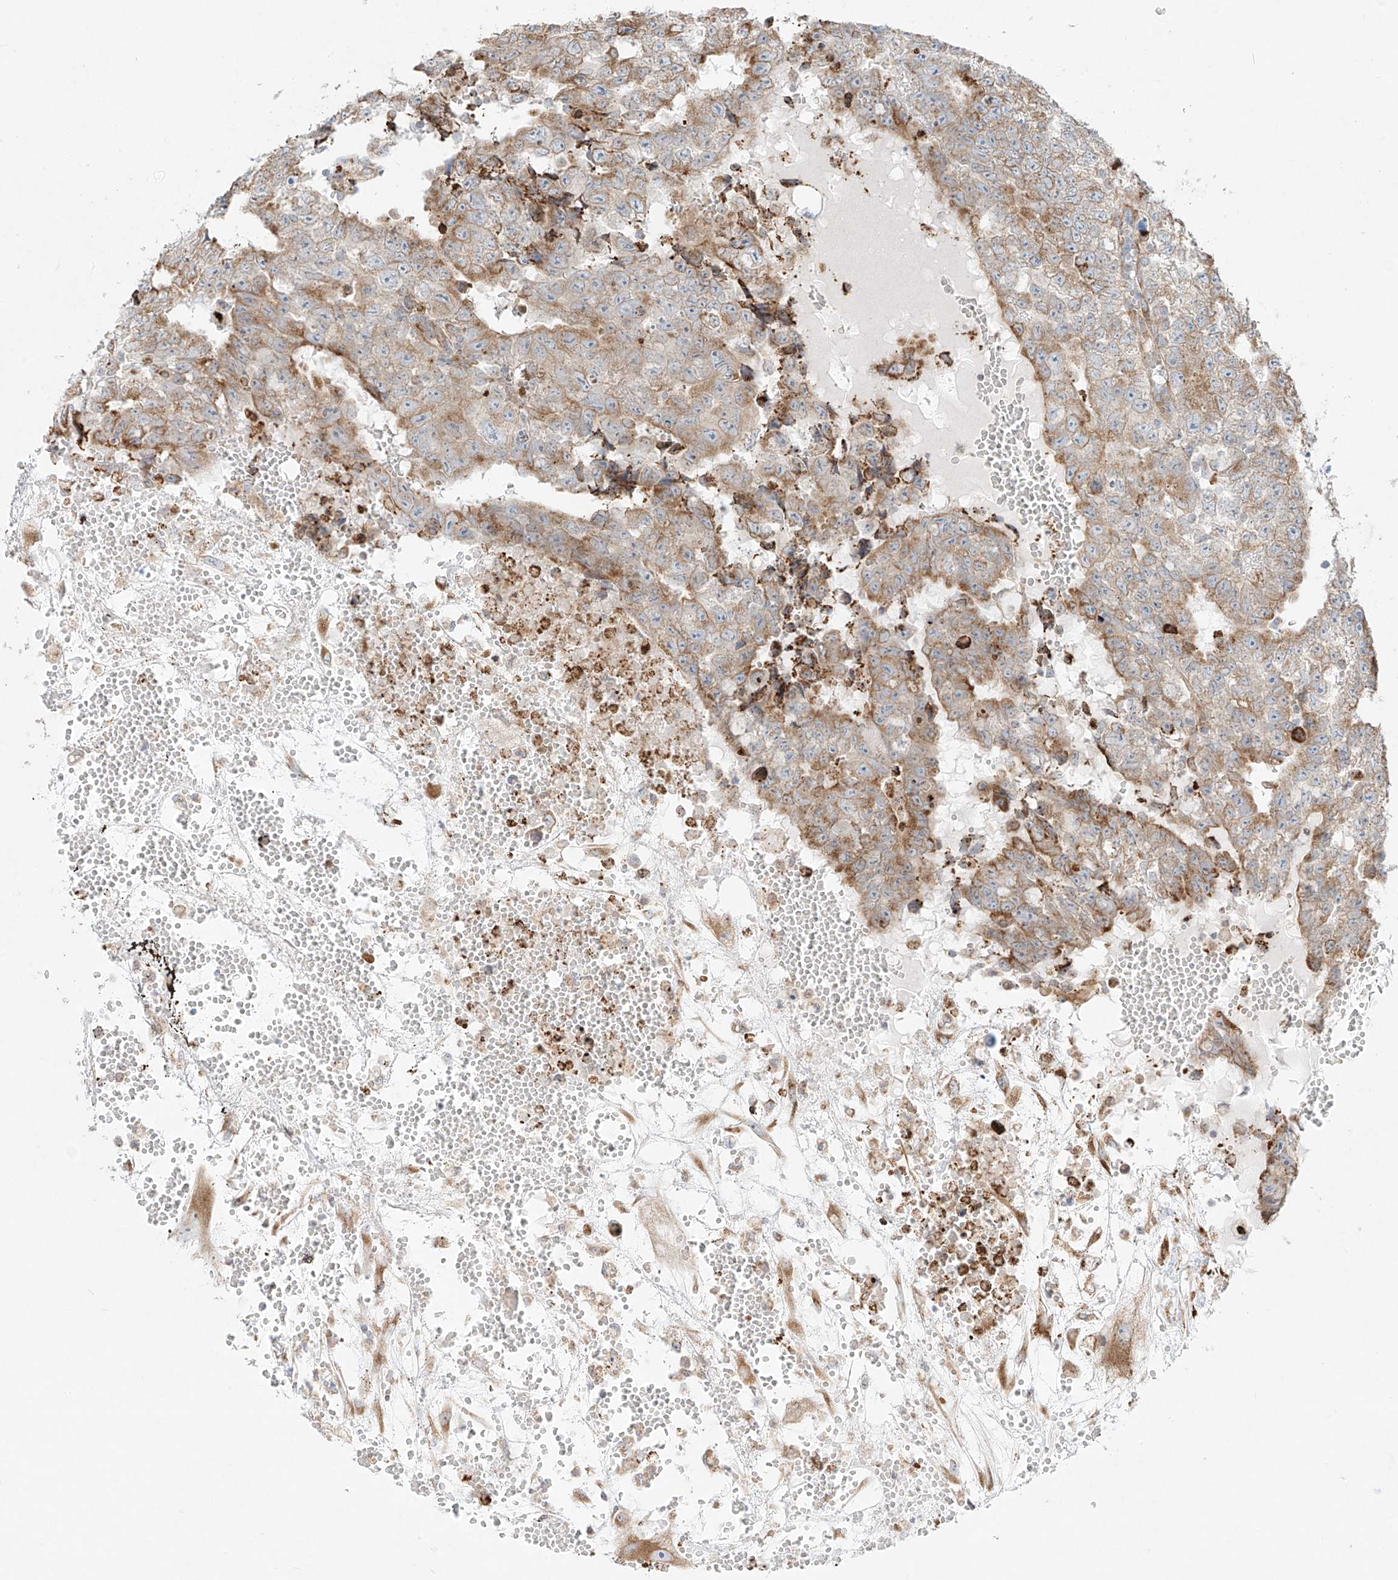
{"staining": {"intensity": "moderate", "quantity": "25%-75%", "location": "cytoplasmic/membranous"}, "tissue": "testis cancer", "cell_type": "Tumor cells", "image_type": "cancer", "snomed": [{"axis": "morphology", "description": "Carcinoma, Embryonal, NOS"}, {"axis": "topography", "description": "Testis"}], "caption": "IHC image of human testis cancer stained for a protein (brown), which exhibits medium levels of moderate cytoplasmic/membranous staining in approximately 25%-75% of tumor cells.", "gene": "EIPR1", "patient": {"sex": "male", "age": 25}}